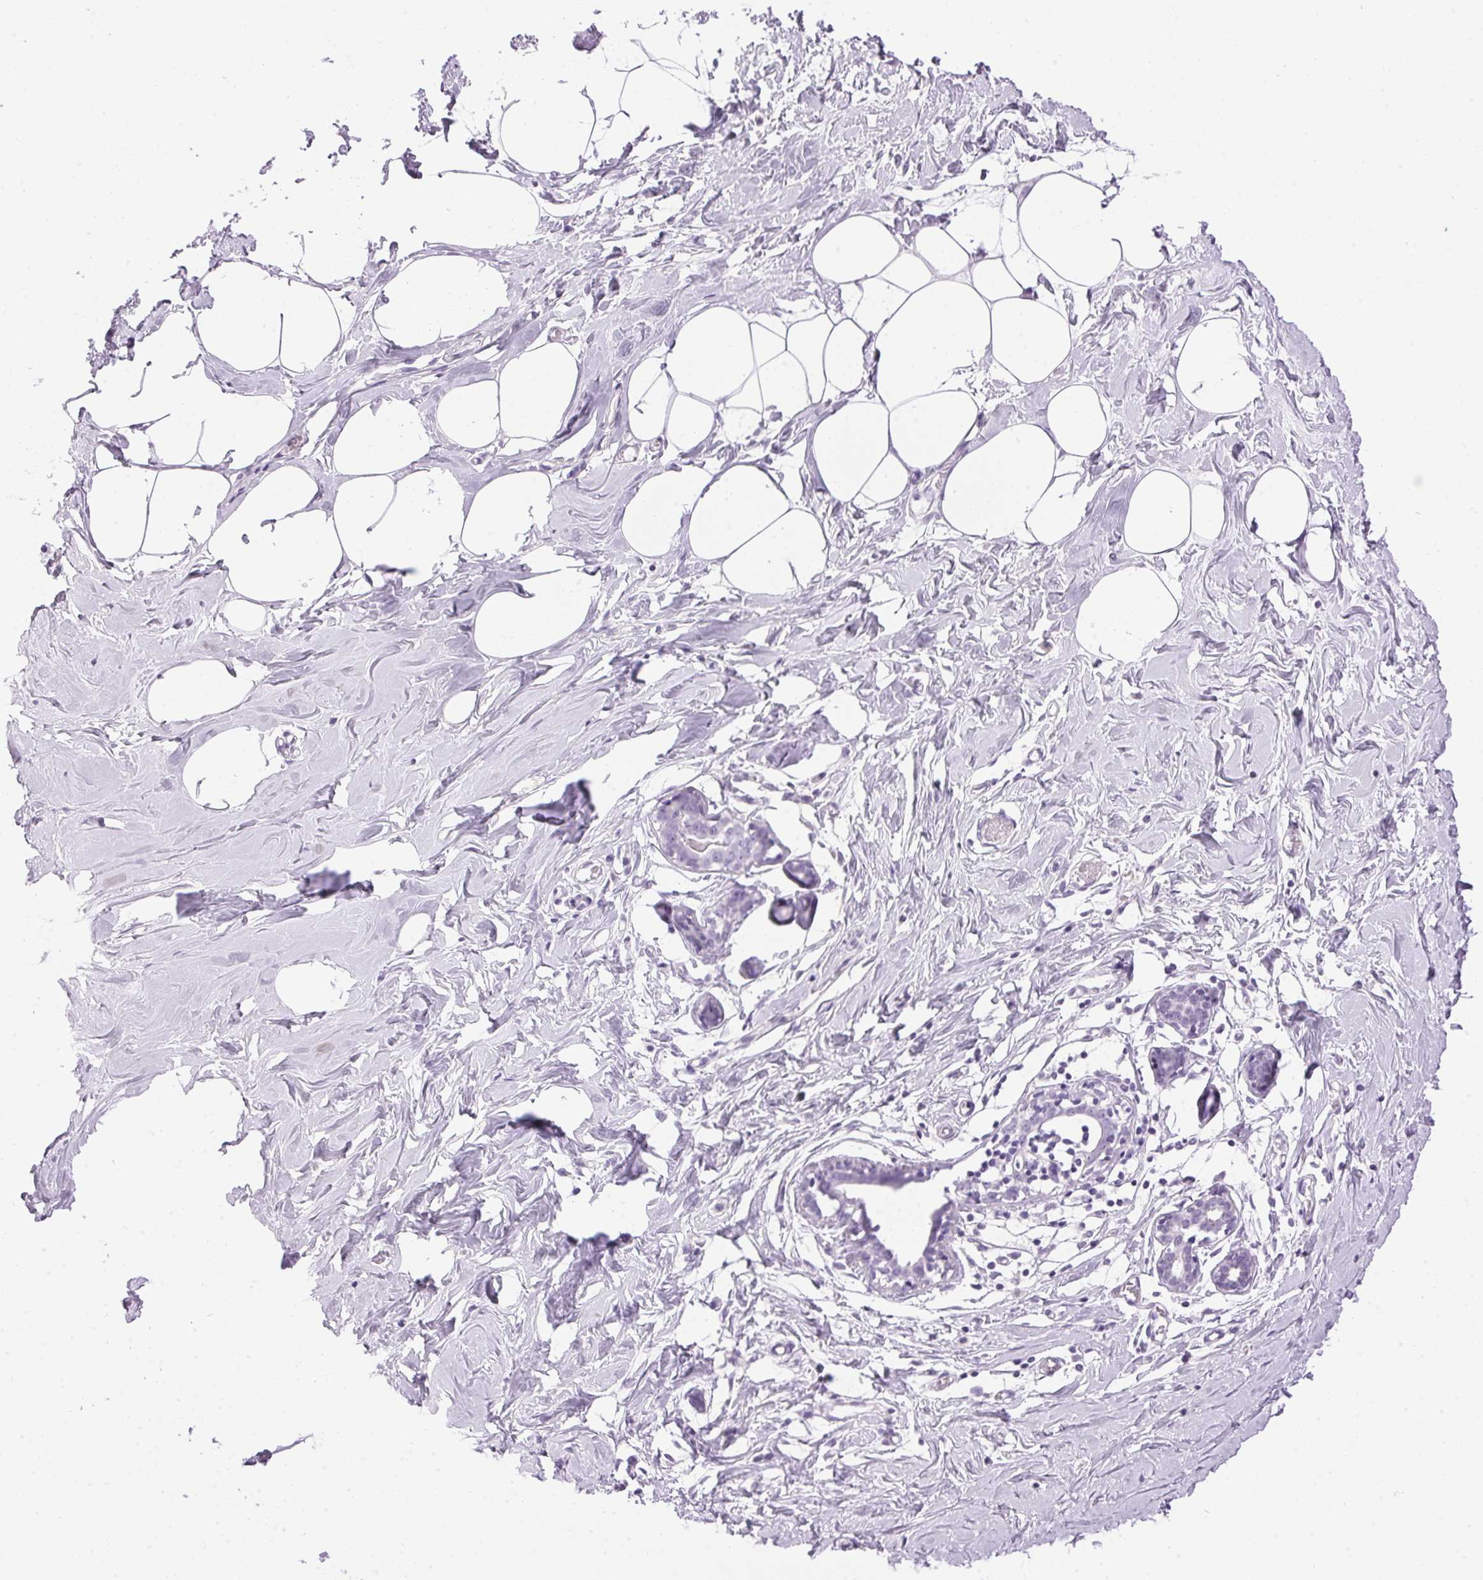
{"staining": {"intensity": "negative", "quantity": "none", "location": "none"}, "tissue": "breast", "cell_type": "Adipocytes", "image_type": "normal", "snomed": [{"axis": "morphology", "description": "Normal tissue, NOS"}, {"axis": "topography", "description": "Breast"}], "caption": "High magnification brightfield microscopy of normal breast stained with DAB (brown) and counterstained with hematoxylin (blue): adipocytes show no significant staining.", "gene": "SP7", "patient": {"sex": "female", "age": 27}}